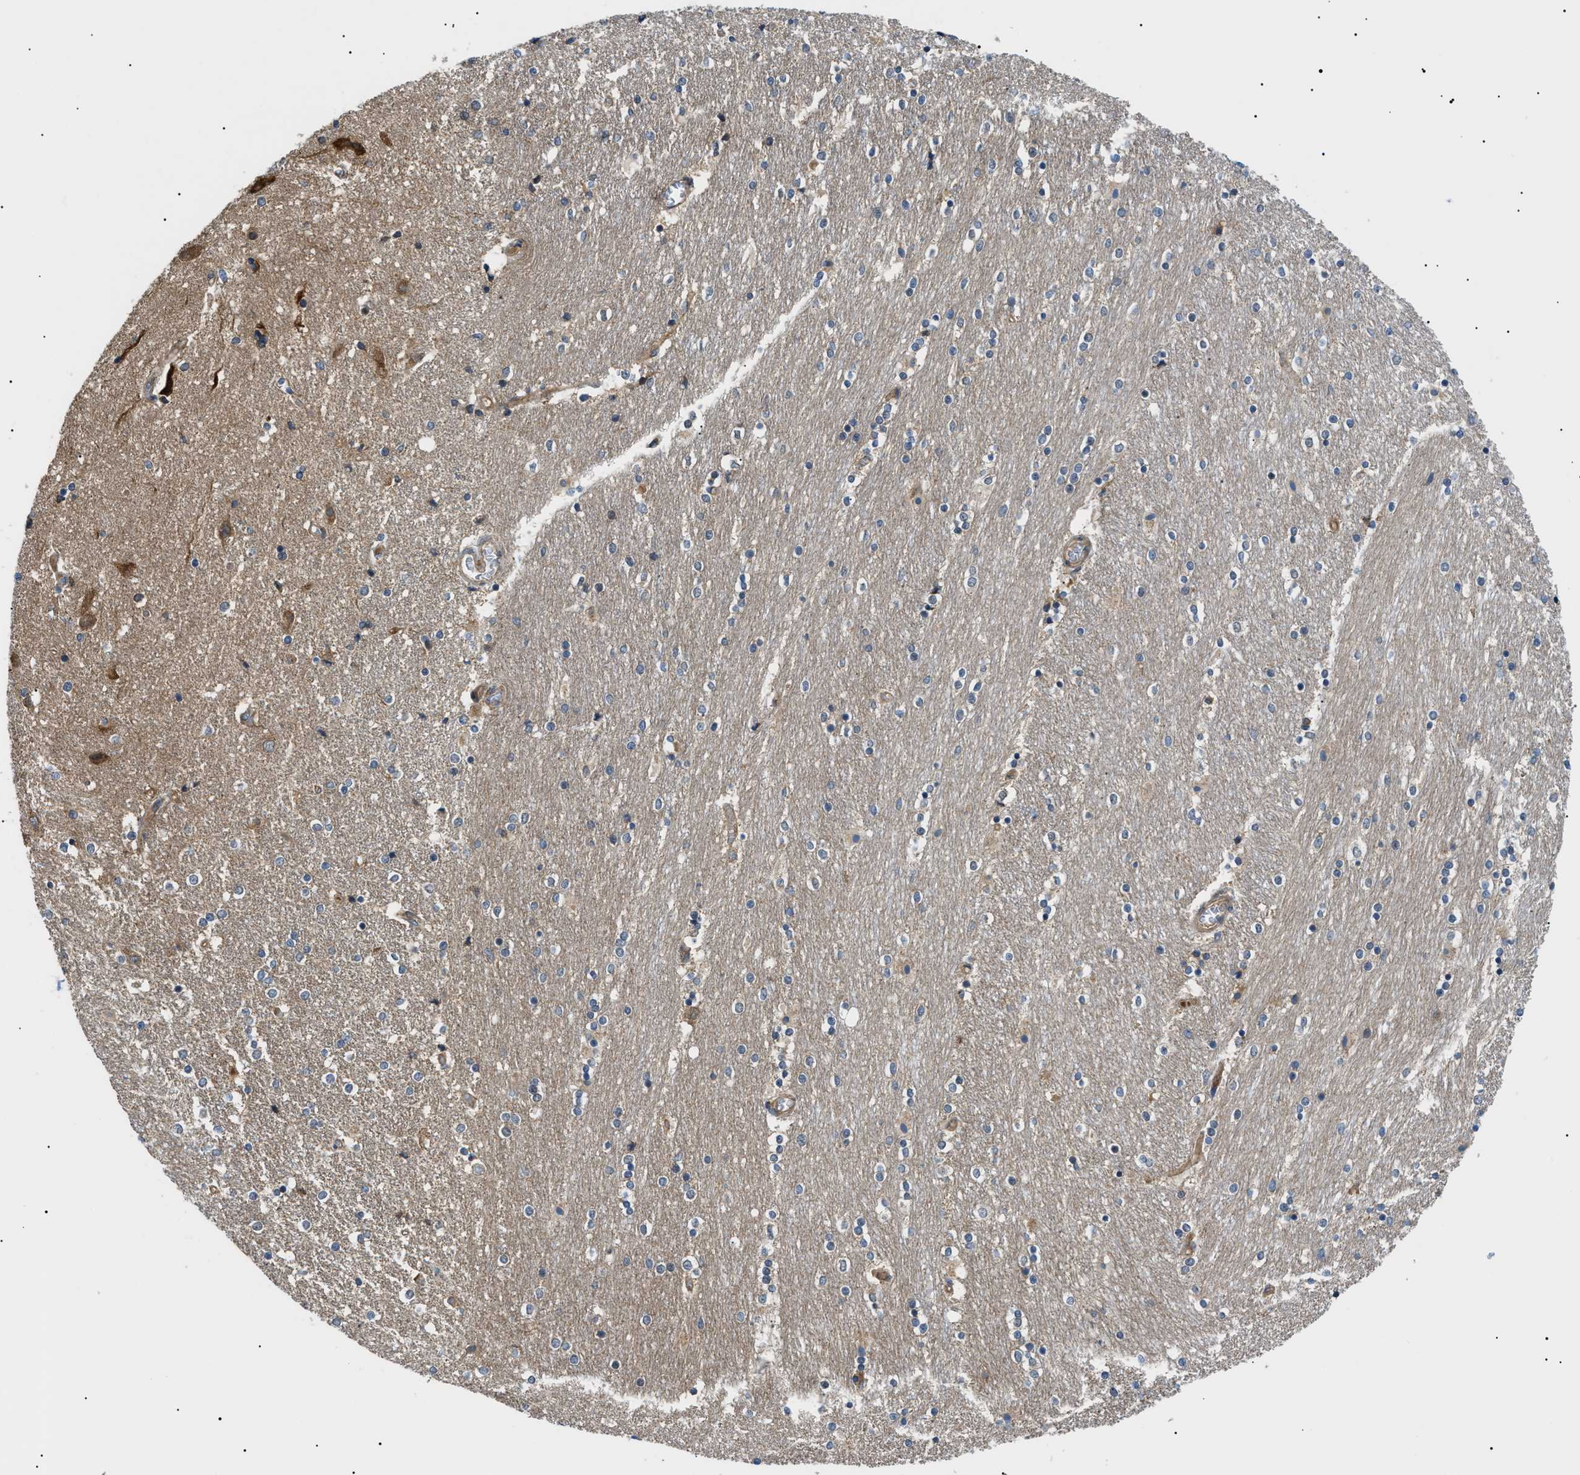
{"staining": {"intensity": "moderate", "quantity": "<25%", "location": "cytoplasmic/membranous"}, "tissue": "caudate", "cell_type": "Glial cells", "image_type": "normal", "snomed": [{"axis": "morphology", "description": "Normal tissue, NOS"}, {"axis": "topography", "description": "Lateral ventricle wall"}], "caption": "Protein expression analysis of benign human caudate reveals moderate cytoplasmic/membranous staining in about <25% of glial cells.", "gene": "SRPK1", "patient": {"sex": "female", "age": 54}}